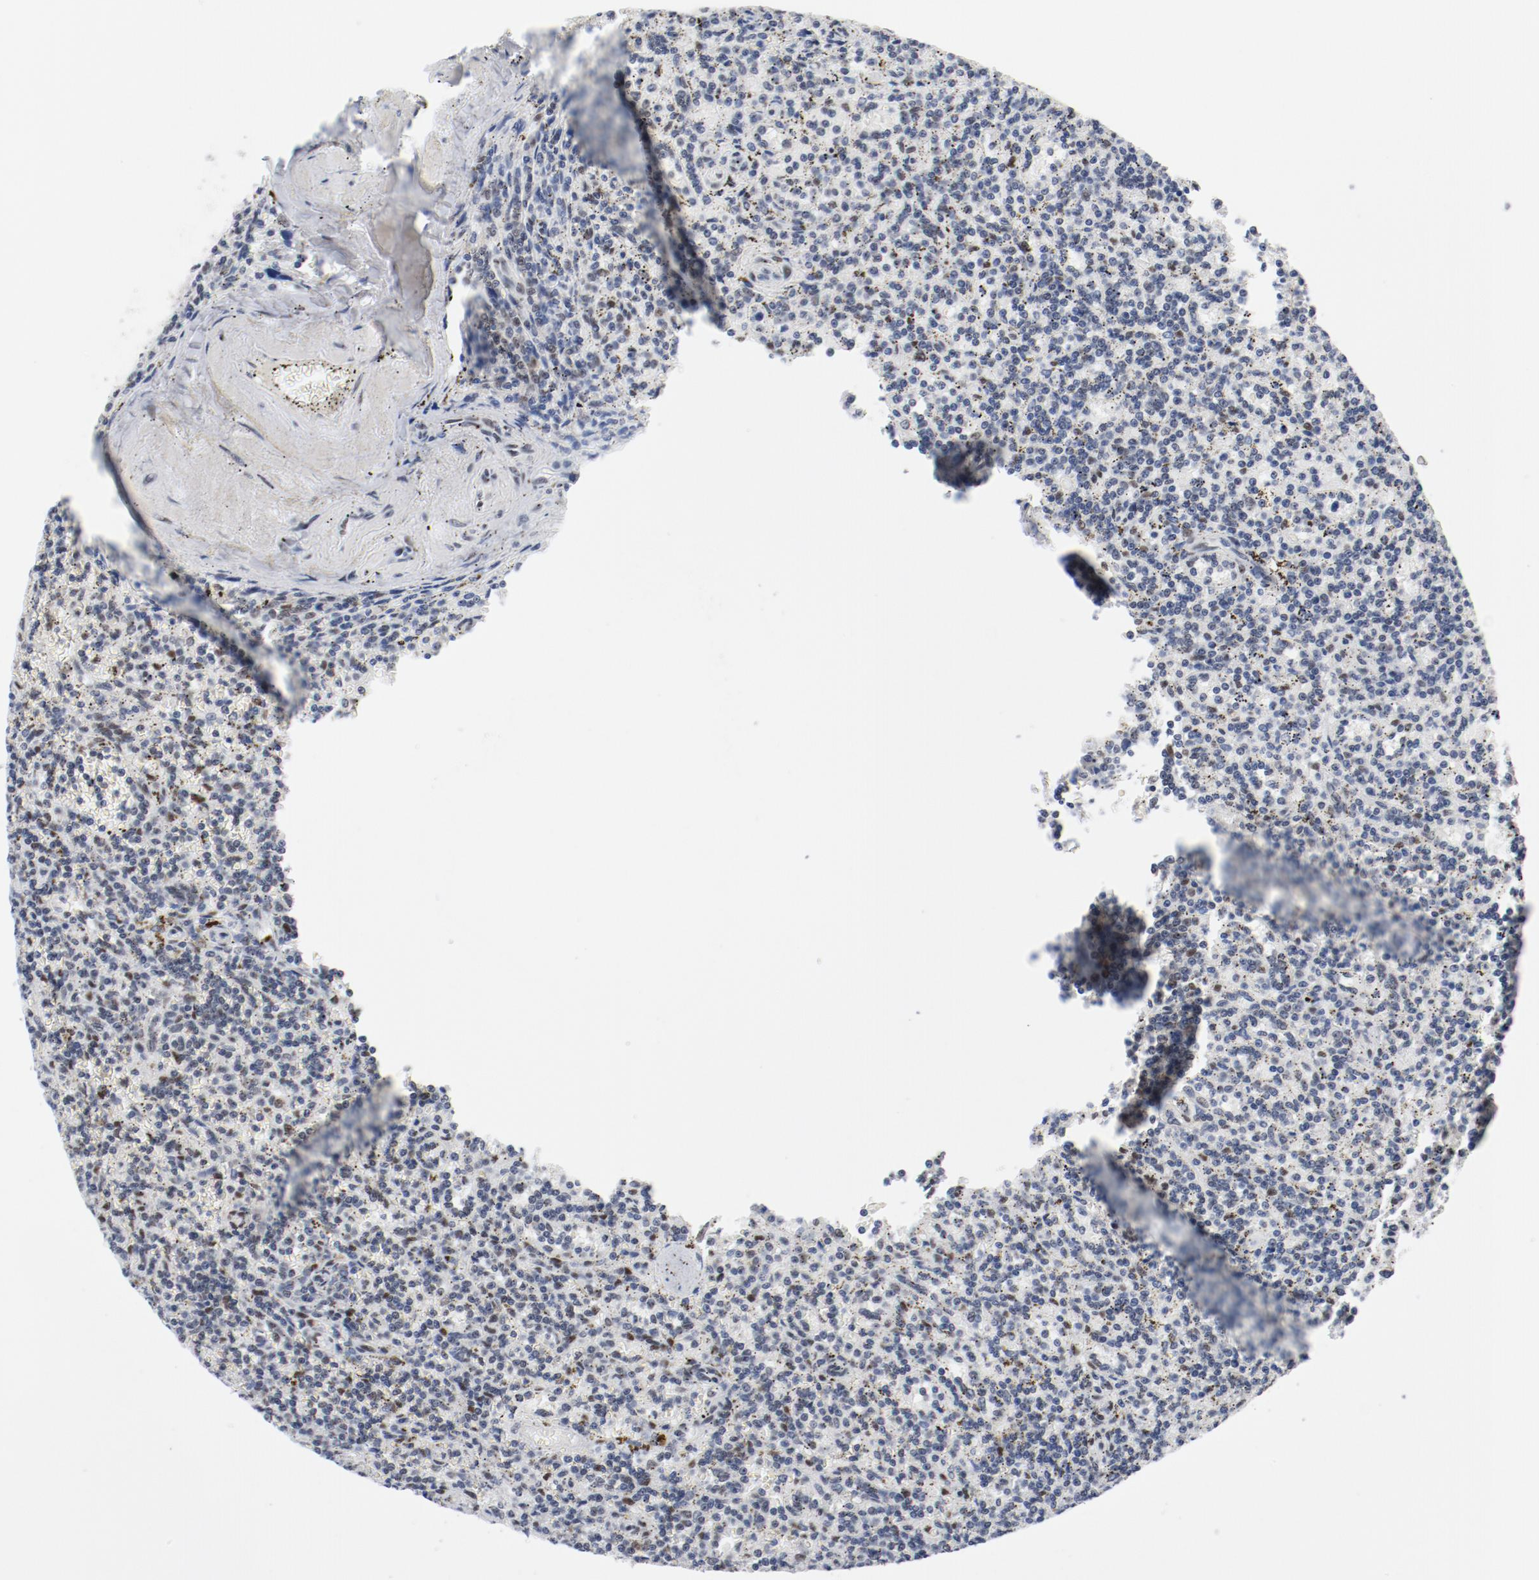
{"staining": {"intensity": "moderate", "quantity": "<25%", "location": "nuclear"}, "tissue": "lymphoma", "cell_type": "Tumor cells", "image_type": "cancer", "snomed": [{"axis": "morphology", "description": "Malignant lymphoma, non-Hodgkin's type, Low grade"}, {"axis": "topography", "description": "Spleen"}], "caption": "Immunohistochemical staining of lymphoma demonstrates moderate nuclear protein positivity in approximately <25% of tumor cells.", "gene": "ARNT", "patient": {"sex": "male", "age": 73}}